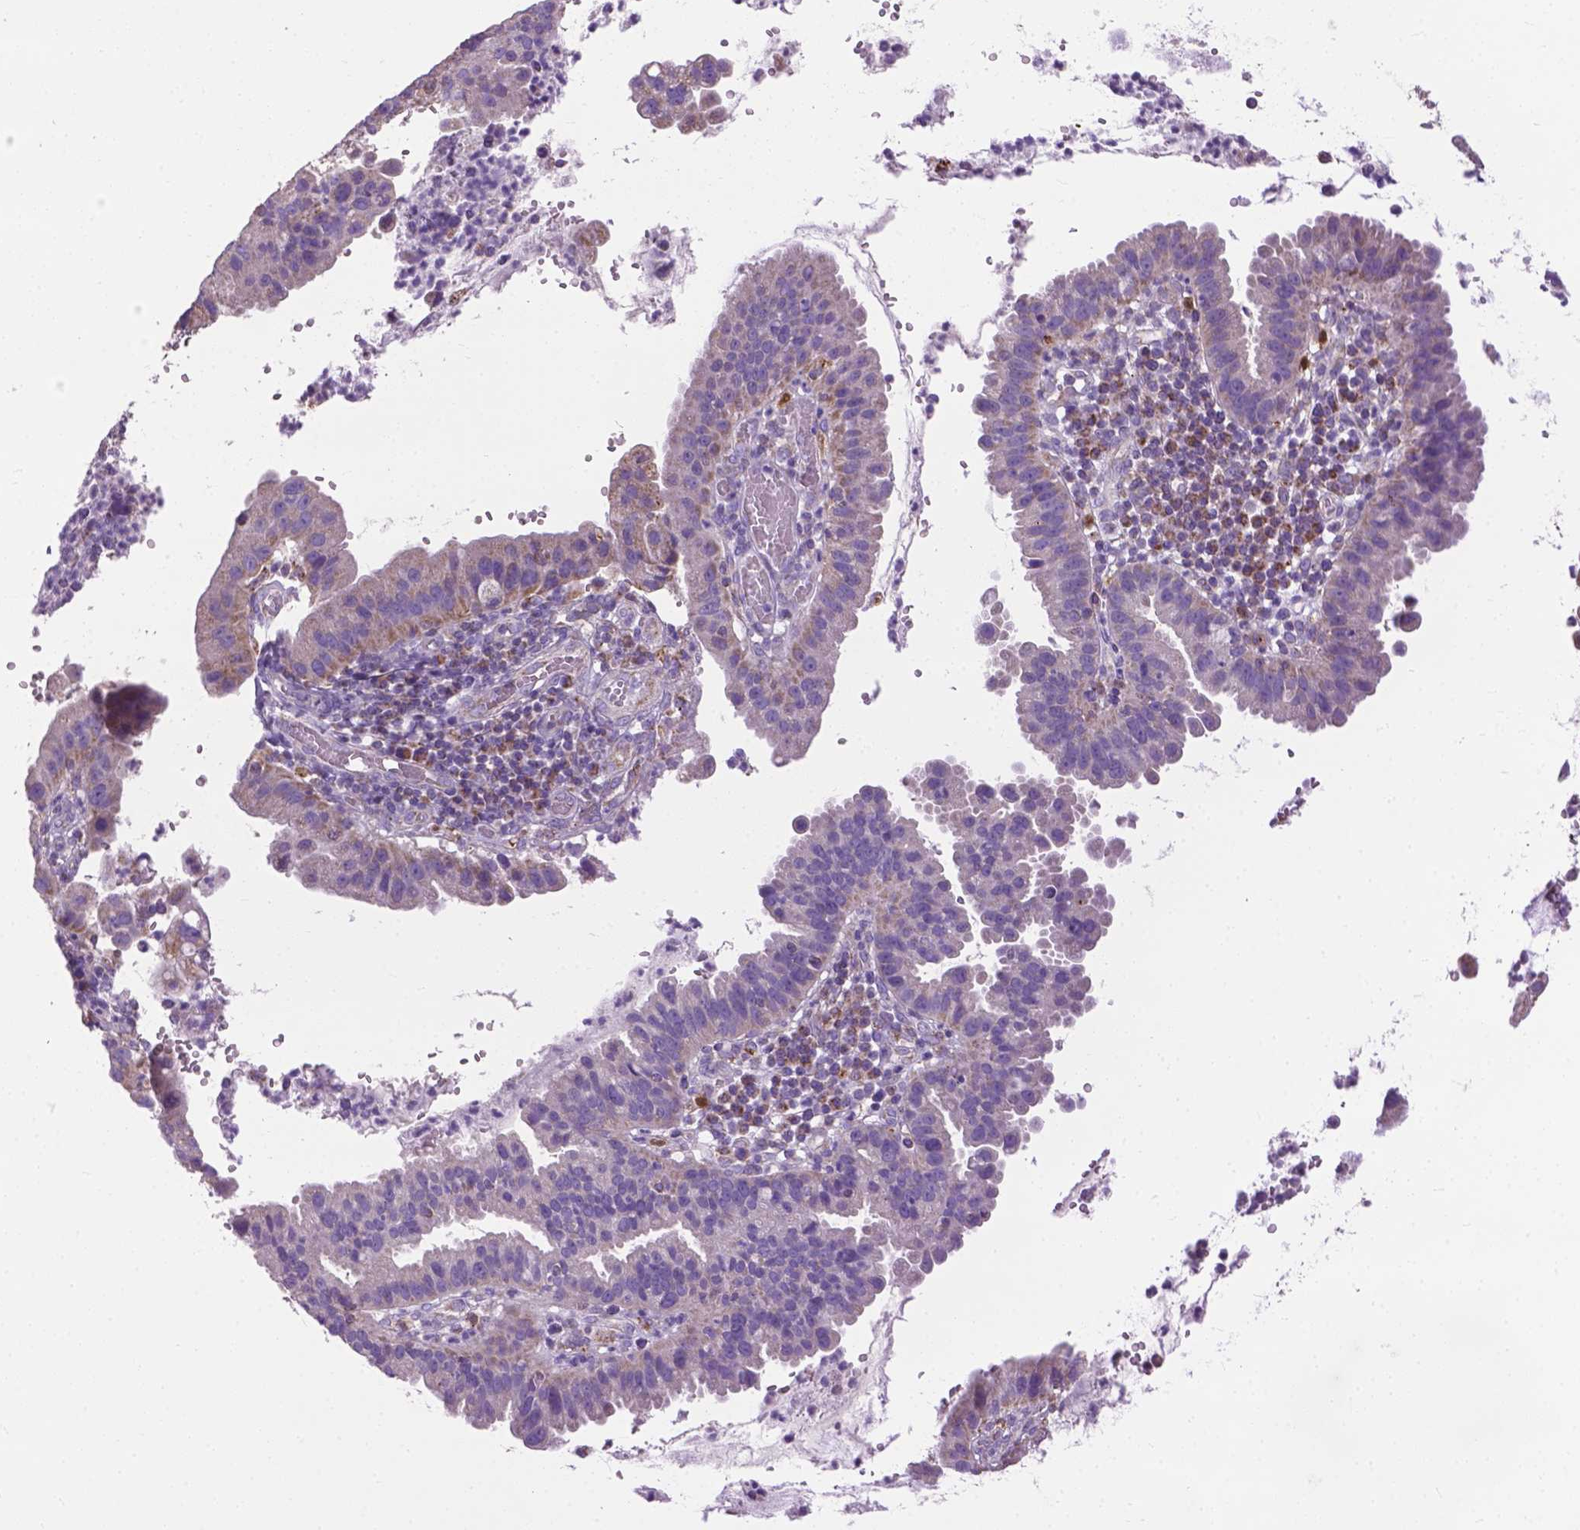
{"staining": {"intensity": "weak", "quantity": "25%-75%", "location": "cytoplasmic/membranous"}, "tissue": "cervical cancer", "cell_type": "Tumor cells", "image_type": "cancer", "snomed": [{"axis": "morphology", "description": "Adenocarcinoma, NOS"}, {"axis": "topography", "description": "Cervix"}], "caption": "Cervical cancer stained with a brown dye shows weak cytoplasmic/membranous positive staining in about 25%-75% of tumor cells.", "gene": "VDAC1", "patient": {"sex": "female", "age": 34}}